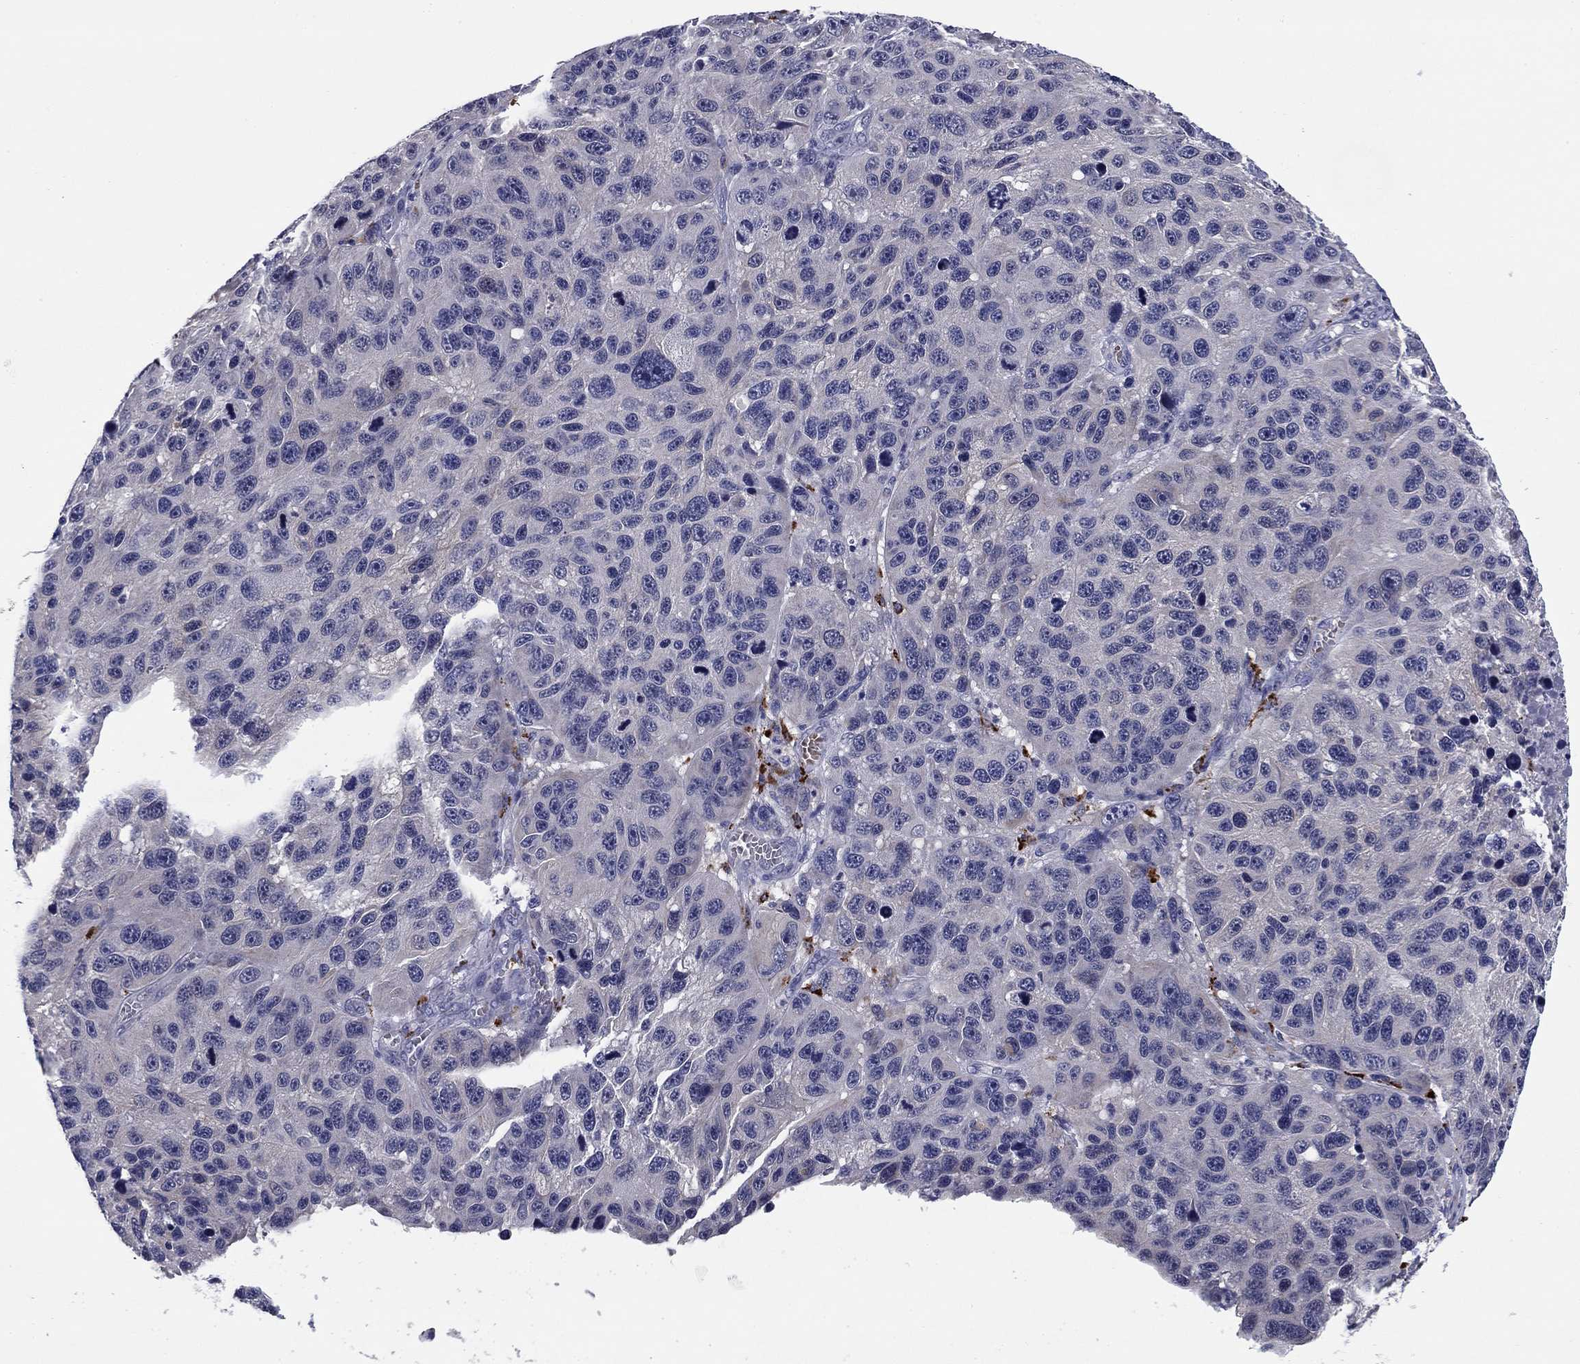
{"staining": {"intensity": "negative", "quantity": "none", "location": "none"}, "tissue": "melanoma", "cell_type": "Tumor cells", "image_type": "cancer", "snomed": [{"axis": "morphology", "description": "Malignant melanoma, NOS"}, {"axis": "topography", "description": "Skin"}], "caption": "Human melanoma stained for a protein using IHC shows no expression in tumor cells.", "gene": "REXO5", "patient": {"sex": "male", "age": 53}}